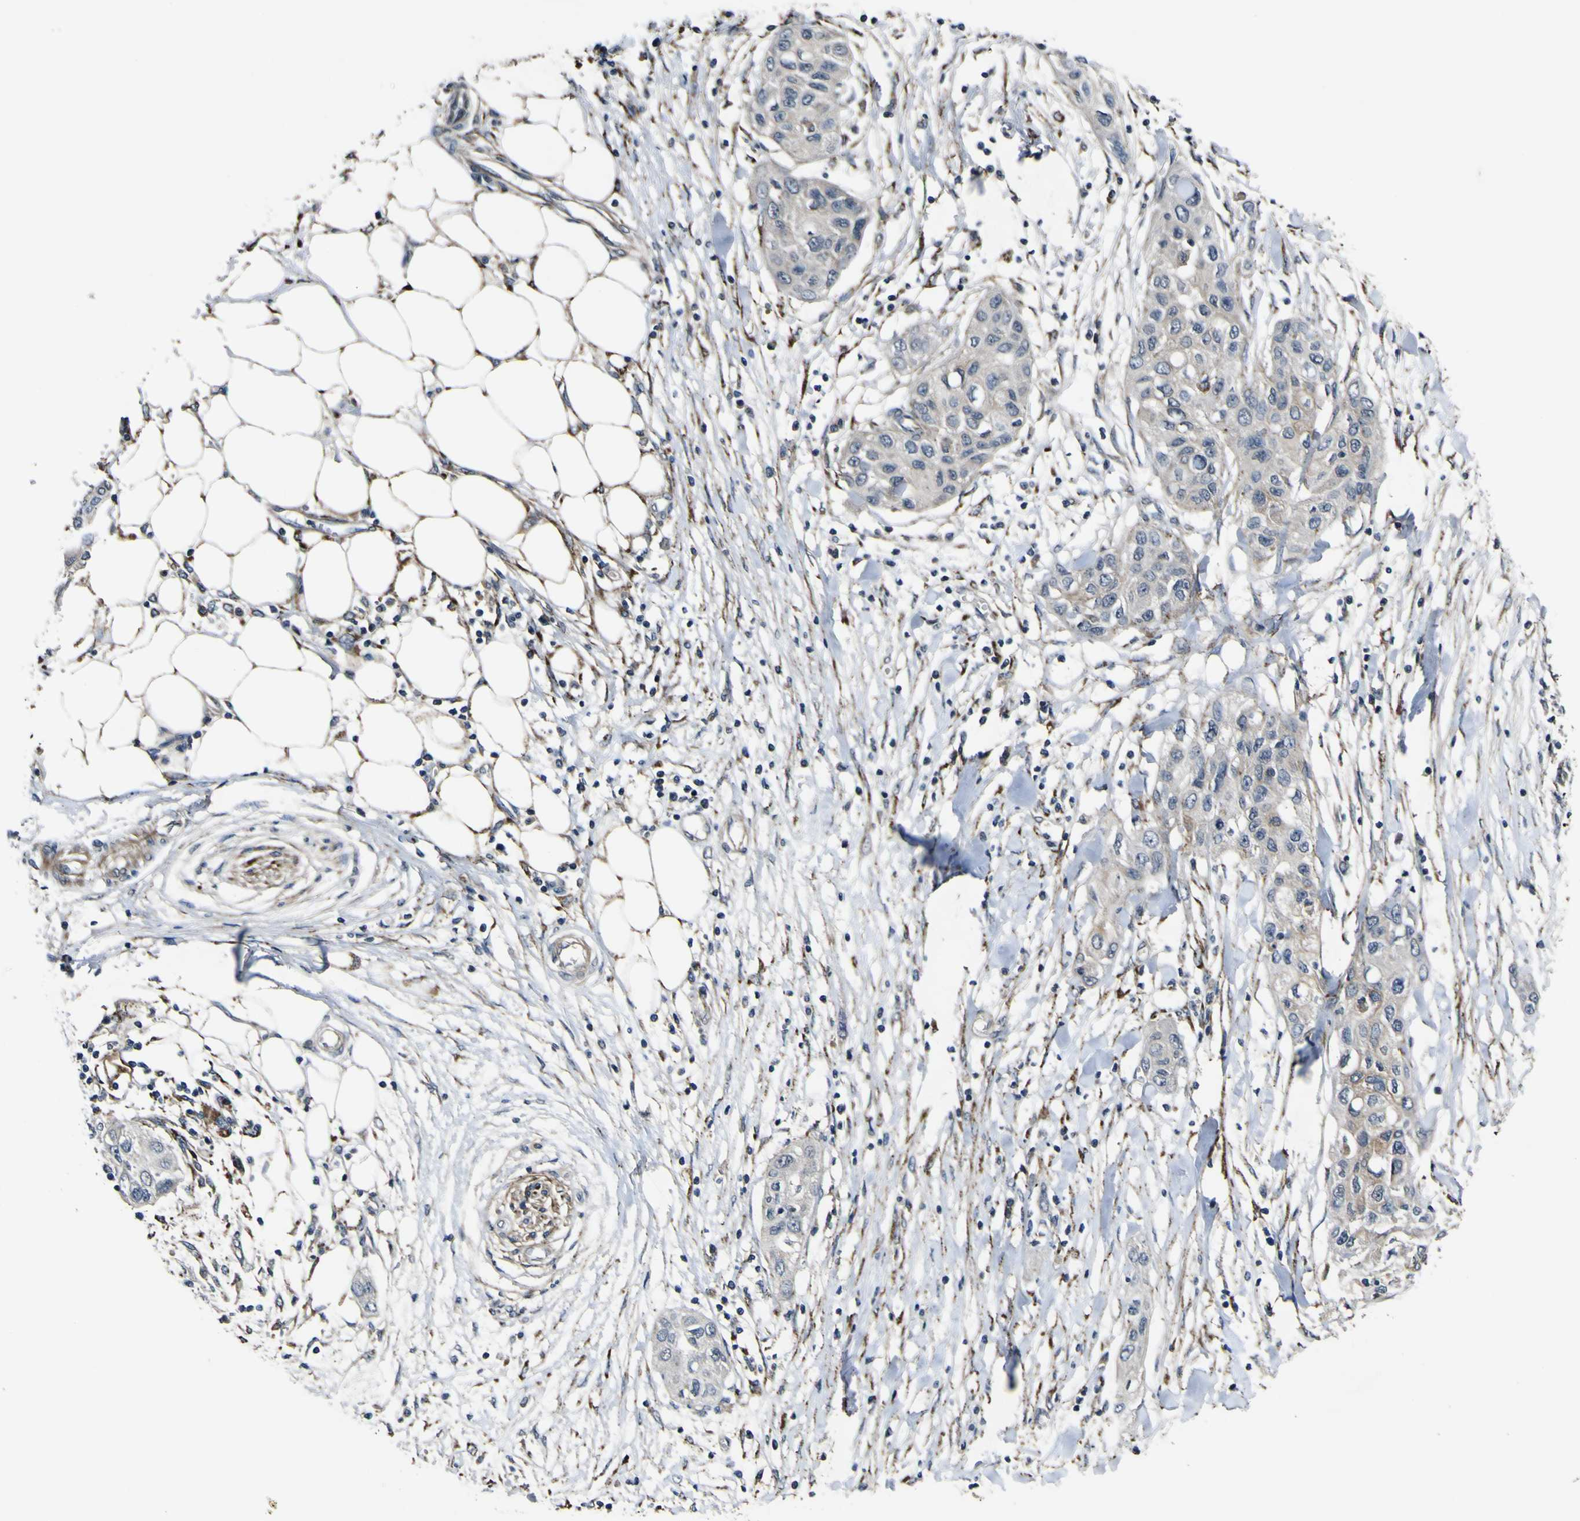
{"staining": {"intensity": "negative", "quantity": "none", "location": "none"}, "tissue": "pancreatic cancer", "cell_type": "Tumor cells", "image_type": "cancer", "snomed": [{"axis": "morphology", "description": "Adenocarcinoma, NOS"}, {"axis": "topography", "description": "Pancreas"}], "caption": "The photomicrograph reveals no significant staining in tumor cells of pancreatic cancer.", "gene": "GPLD1", "patient": {"sex": "female", "age": 70}}